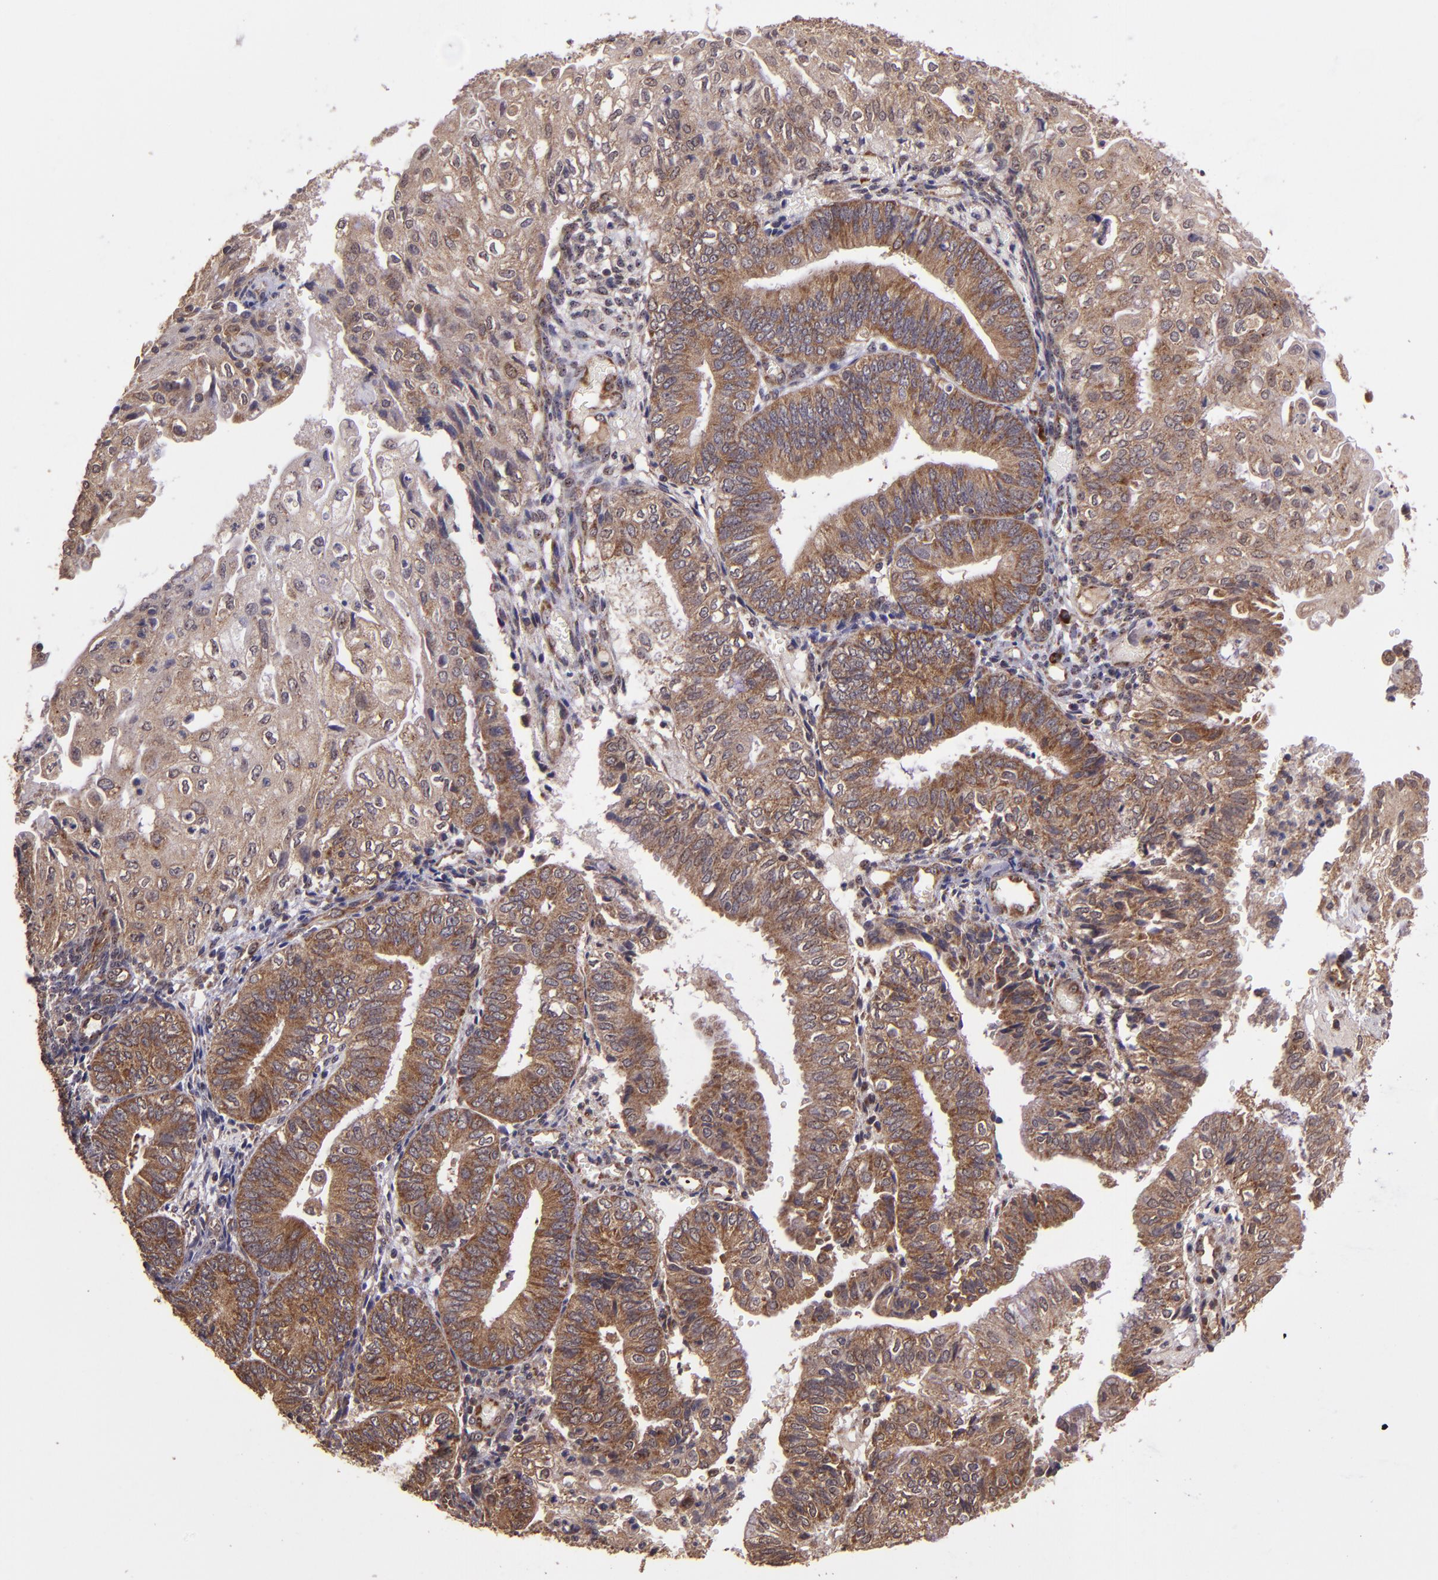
{"staining": {"intensity": "strong", "quantity": ">75%", "location": "cytoplasmic/membranous"}, "tissue": "endometrial cancer", "cell_type": "Tumor cells", "image_type": "cancer", "snomed": [{"axis": "morphology", "description": "Adenocarcinoma, NOS"}, {"axis": "topography", "description": "Endometrium"}], "caption": "This is a micrograph of immunohistochemistry (IHC) staining of adenocarcinoma (endometrial), which shows strong positivity in the cytoplasmic/membranous of tumor cells.", "gene": "USP51", "patient": {"sex": "female", "age": 55}}